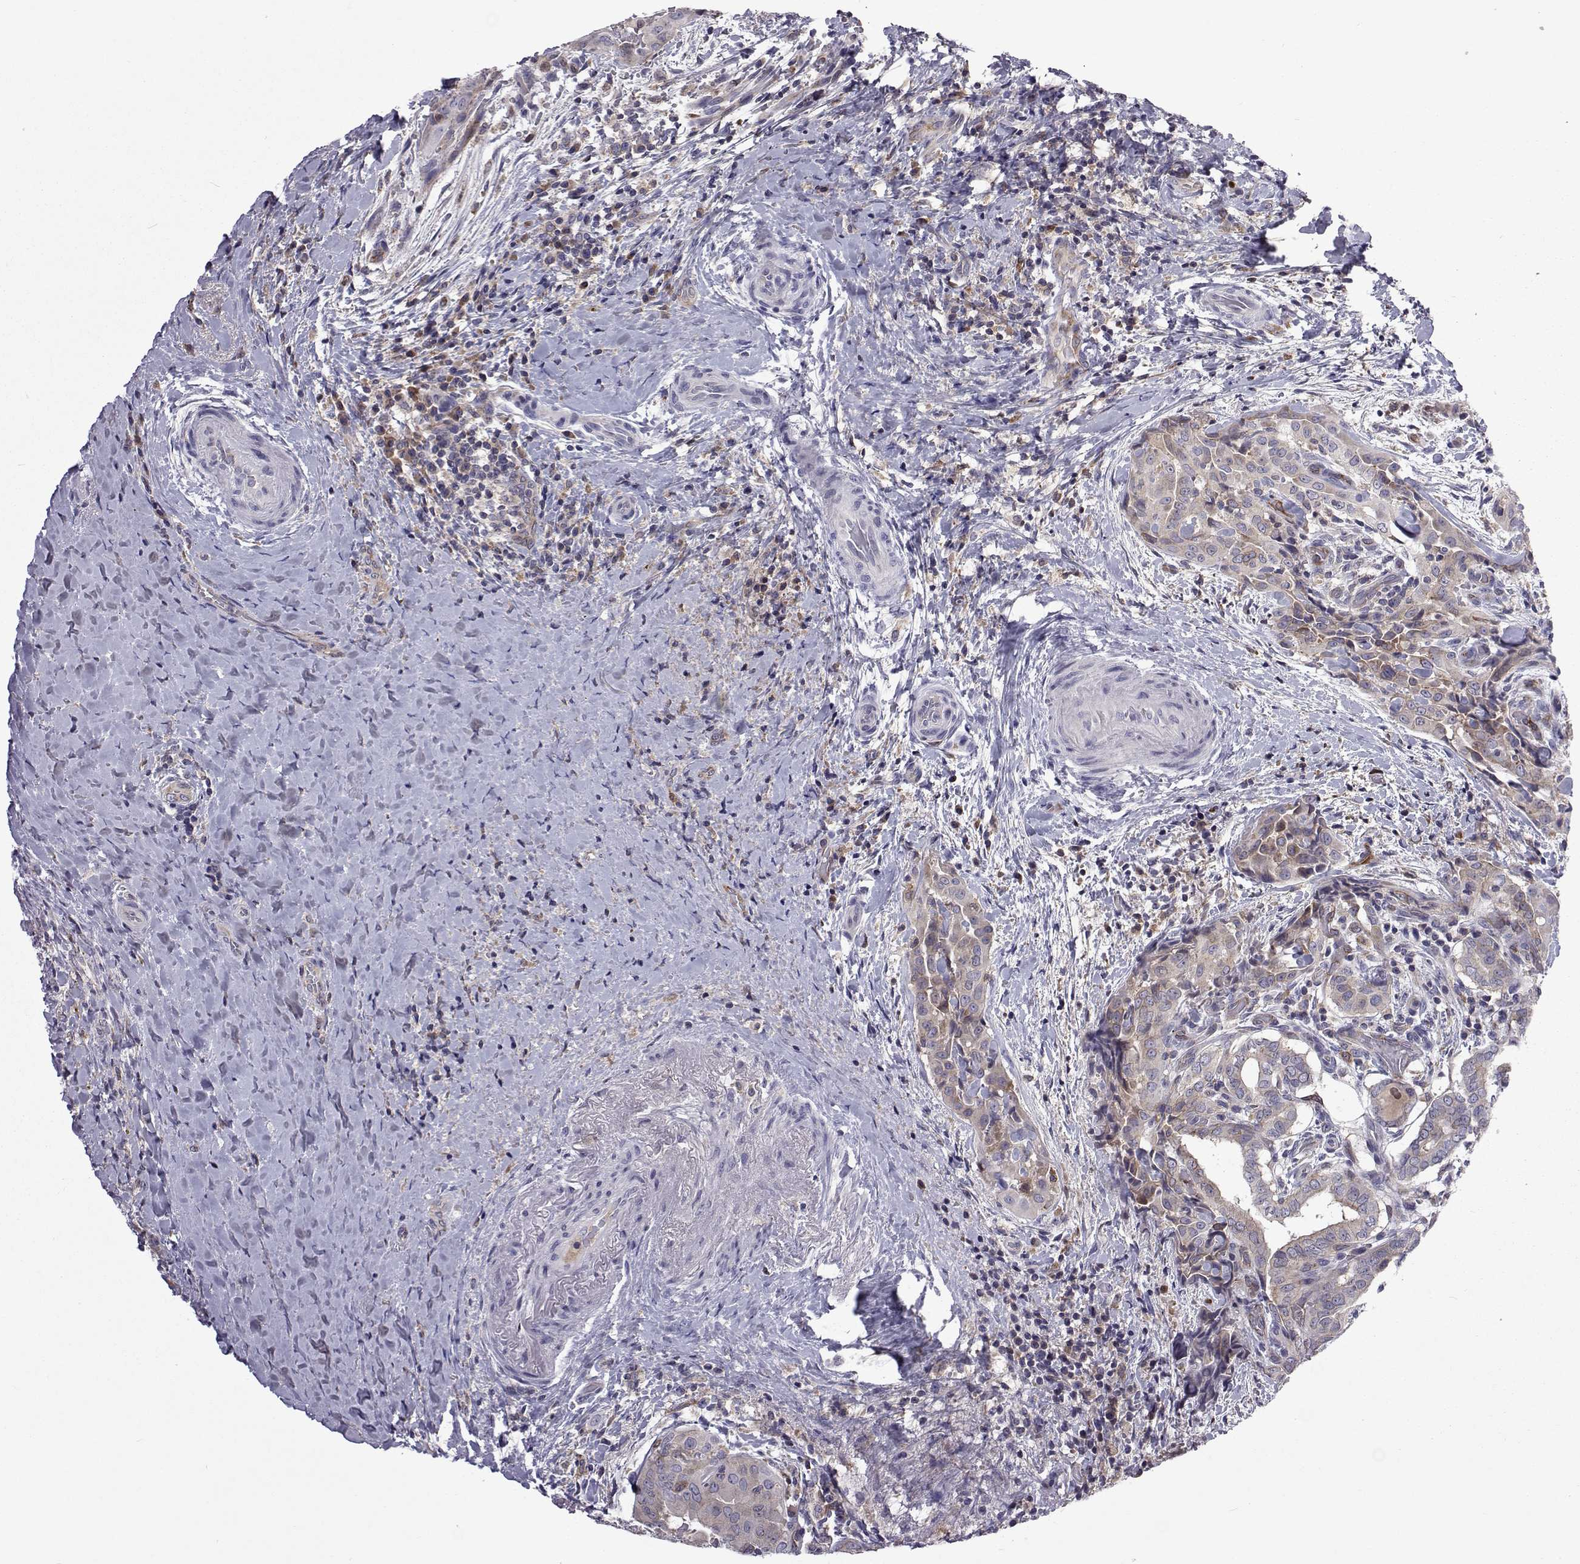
{"staining": {"intensity": "negative", "quantity": "none", "location": "none"}, "tissue": "thyroid cancer", "cell_type": "Tumor cells", "image_type": "cancer", "snomed": [{"axis": "morphology", "description": "Papillary adenocarcinoma, NOS"}, {"axis": "morphology", "description": "Papillary adenoma metastatic"}, {"axis": "topography", "description": "Thyroid gland"}], "caption": "Tumor cells are negative for brown protein staining in thyroid cancer.", "gene": "TCF15", "patient": {"sex": "female", "age": 50}}